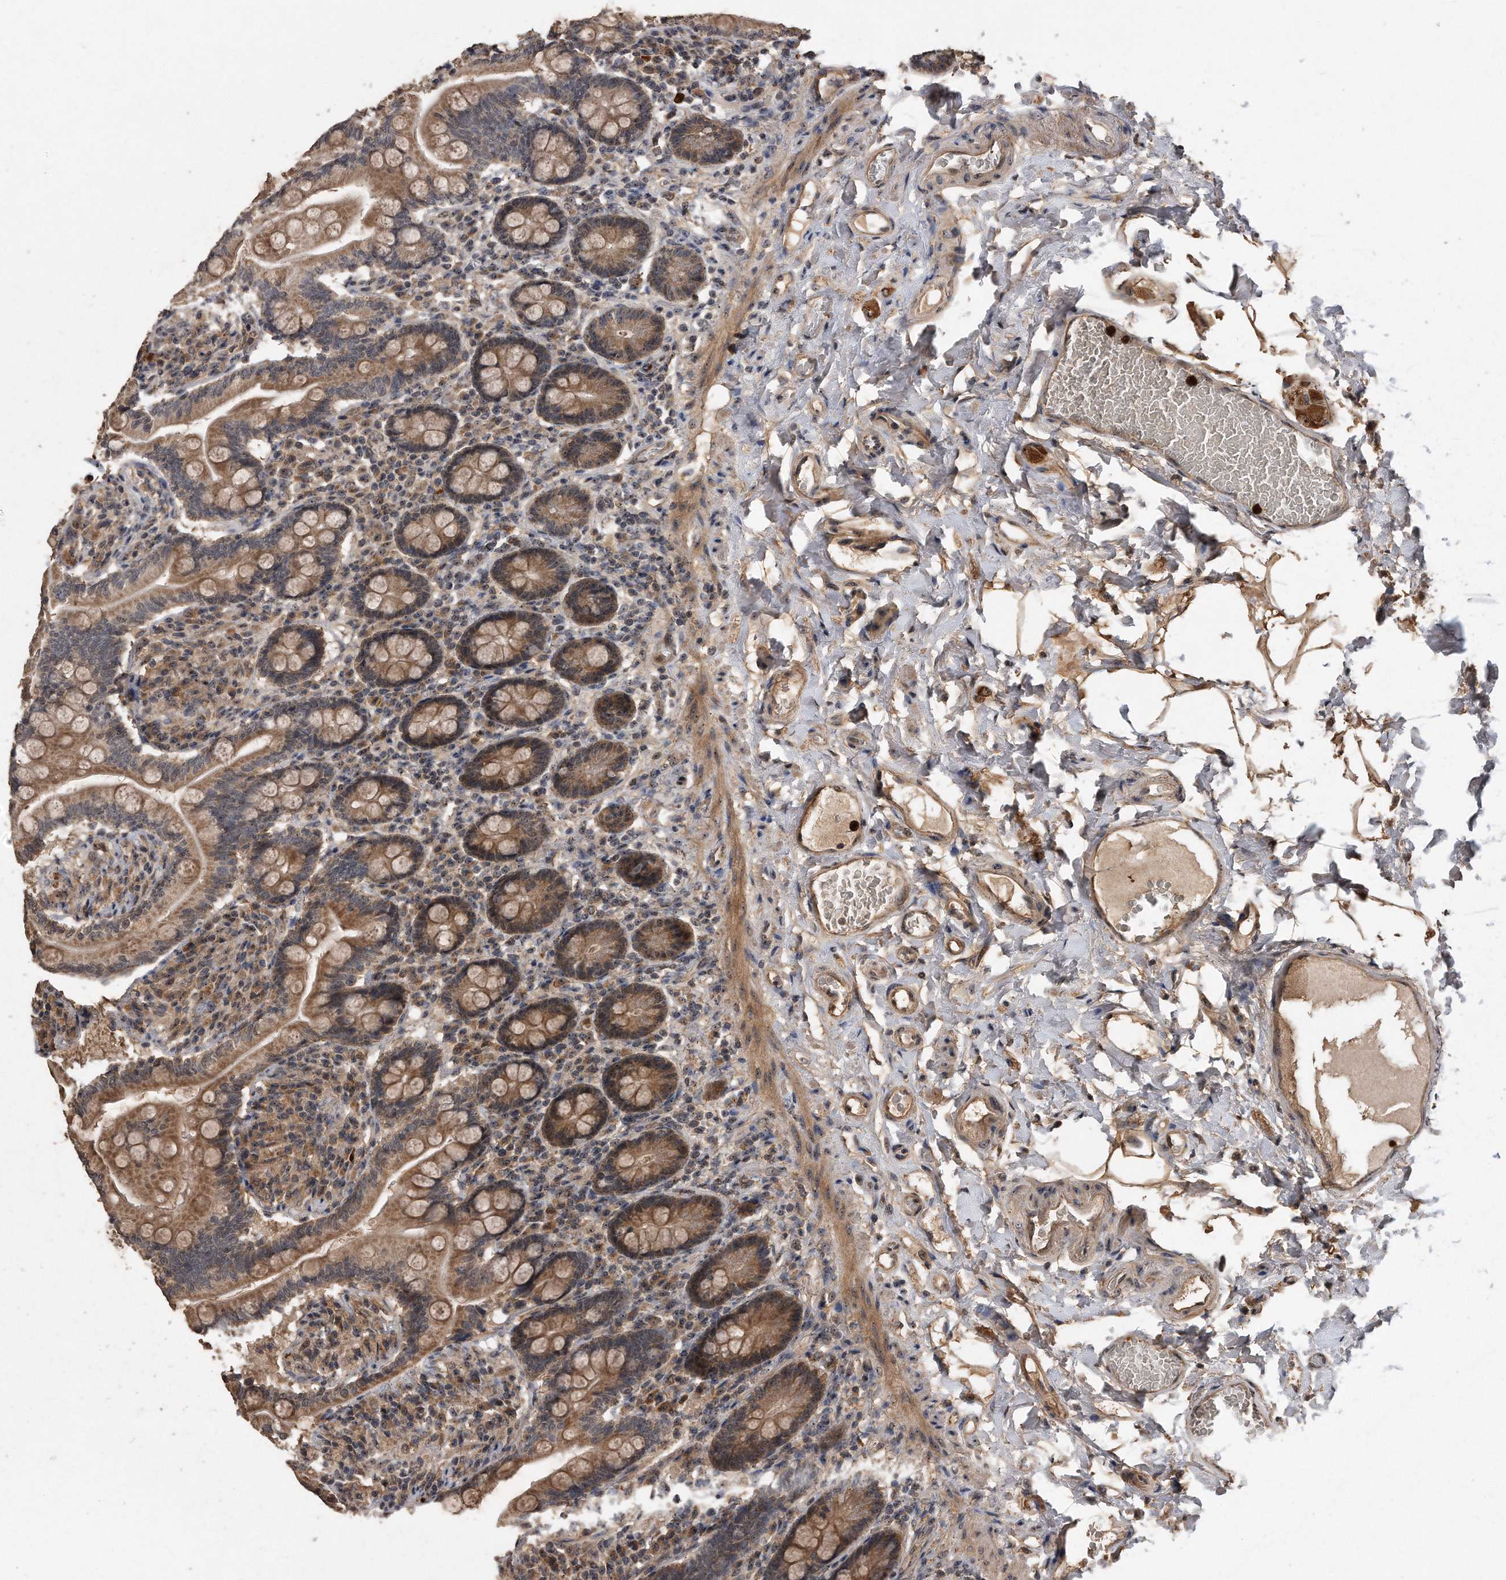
{"staining": {"intensity": "moderate", "quantity": ">75%", "location": "cytoplasmic/membranous,nuclear"}, "tissue": "small intestine", "cell_type": "Glandular cells", "image_type": "normal", "snomed": [{"axis": "morphology", "description": "Normal tissue, NOS"}, {"axis": "topography", "description": "Small intestine"}], "caption": "Brown immunohistochemical staining in benign small intestine exhibits moderate cytoplasmic/membranous,nuclear expression in about >75% of glandular cells.", "gene": "PELO", "patient": {"sex": "female", "age": 64}}